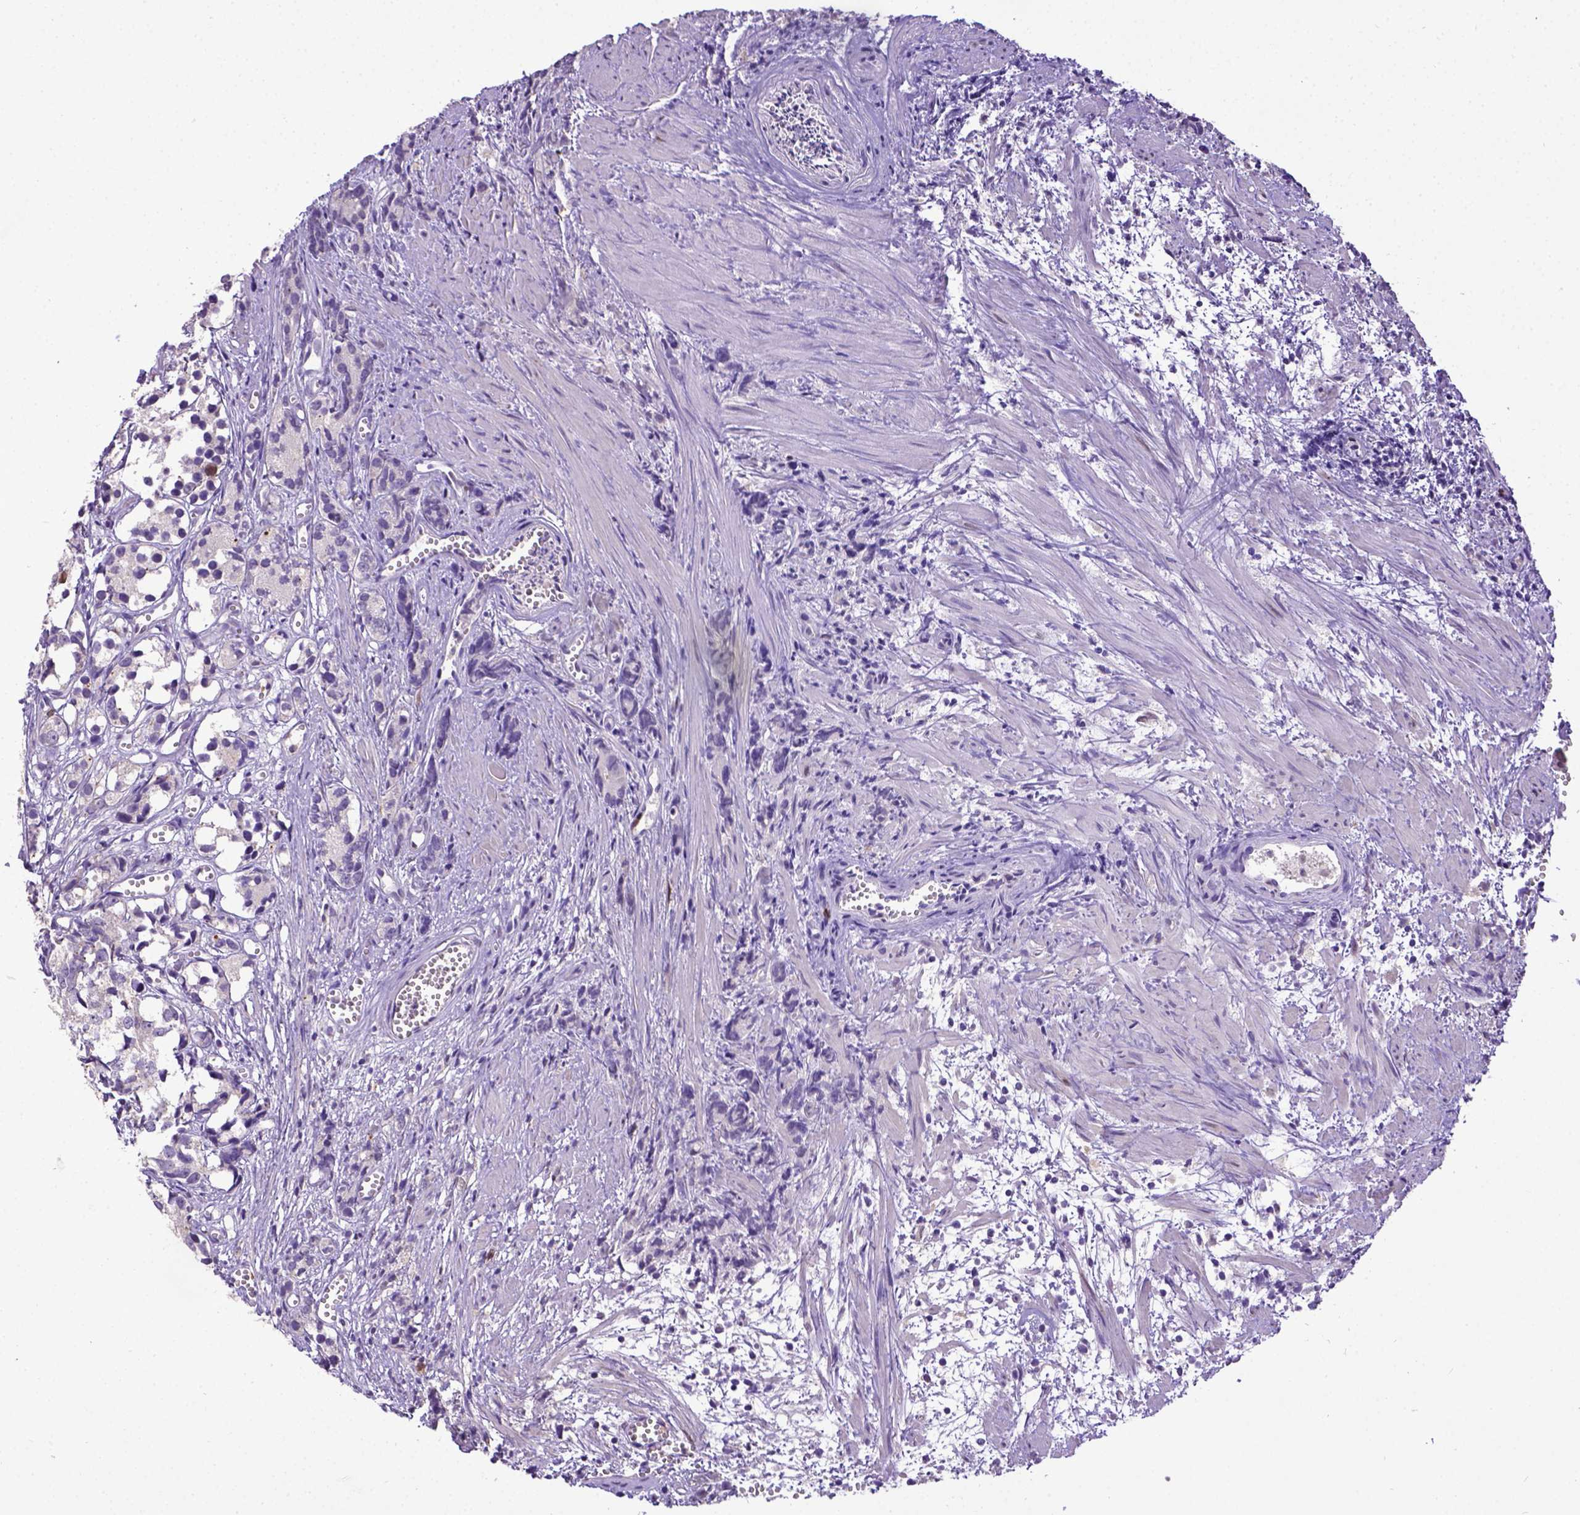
{"staining": {"intensity": "negative", "quantity": "none", "location": "none"}, "tissue": "prostate cancer", "cell_type": "Tumor cells", "image_type": "cancer", "snomed": [{"axis": "morphology", "description": "Adenocarcinoma, High grade"}, {"axis": "topography", "description": "Prostate"}], "caption": "Tumor cells are negative for brown protein staining in prostate high-grade adenocarcinoma.", "gene": "CDKN1A", "patient": {"sex": "male", "age": 77}}